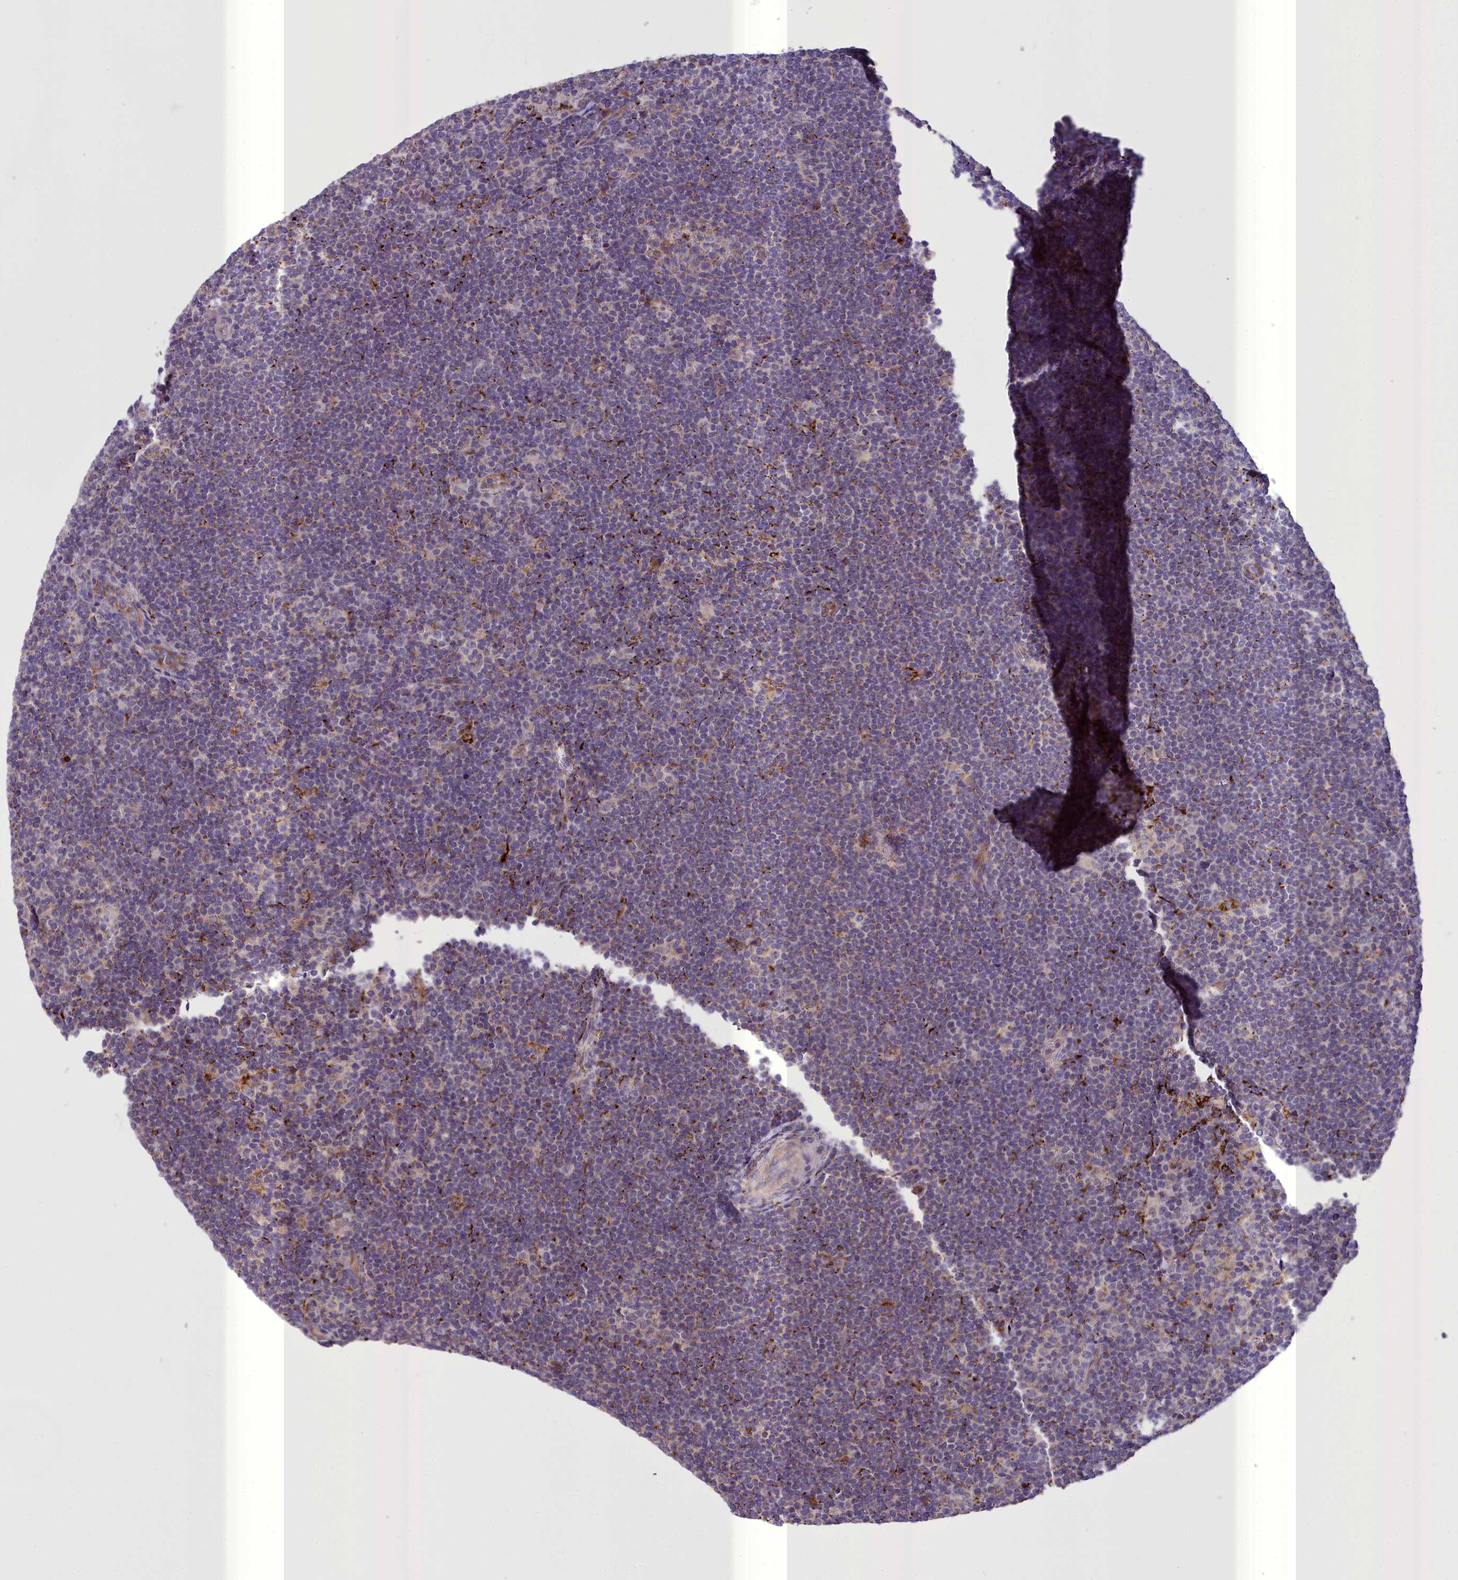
{"staining": {"intensity": "negative", "quantity": "none", "location": "none"}, "tissue": "lymphoma", "cell_type": "Tumor cells", "image_type": "cancer", "snomed": [{"axis": "morphology", "description": "Hodgkin's disease, NOS"}, {"axis": "topography", "description": "Lymph node"}], "caption": "Immunohistochemistry (IHC) micrograph of neoplastic tissue: lymphoma stained with DAB exhibits no significant protein expression in tumor cells. The staining was performed using DAB (3,3'-diaminobenzidine) to visualize the protein expression in brown, while the nuclei were stained in blue with hematoxylin (Magnification: 20x).", "gene": "TBC1D24", "patient": {"sex": "female", "age": 57}}